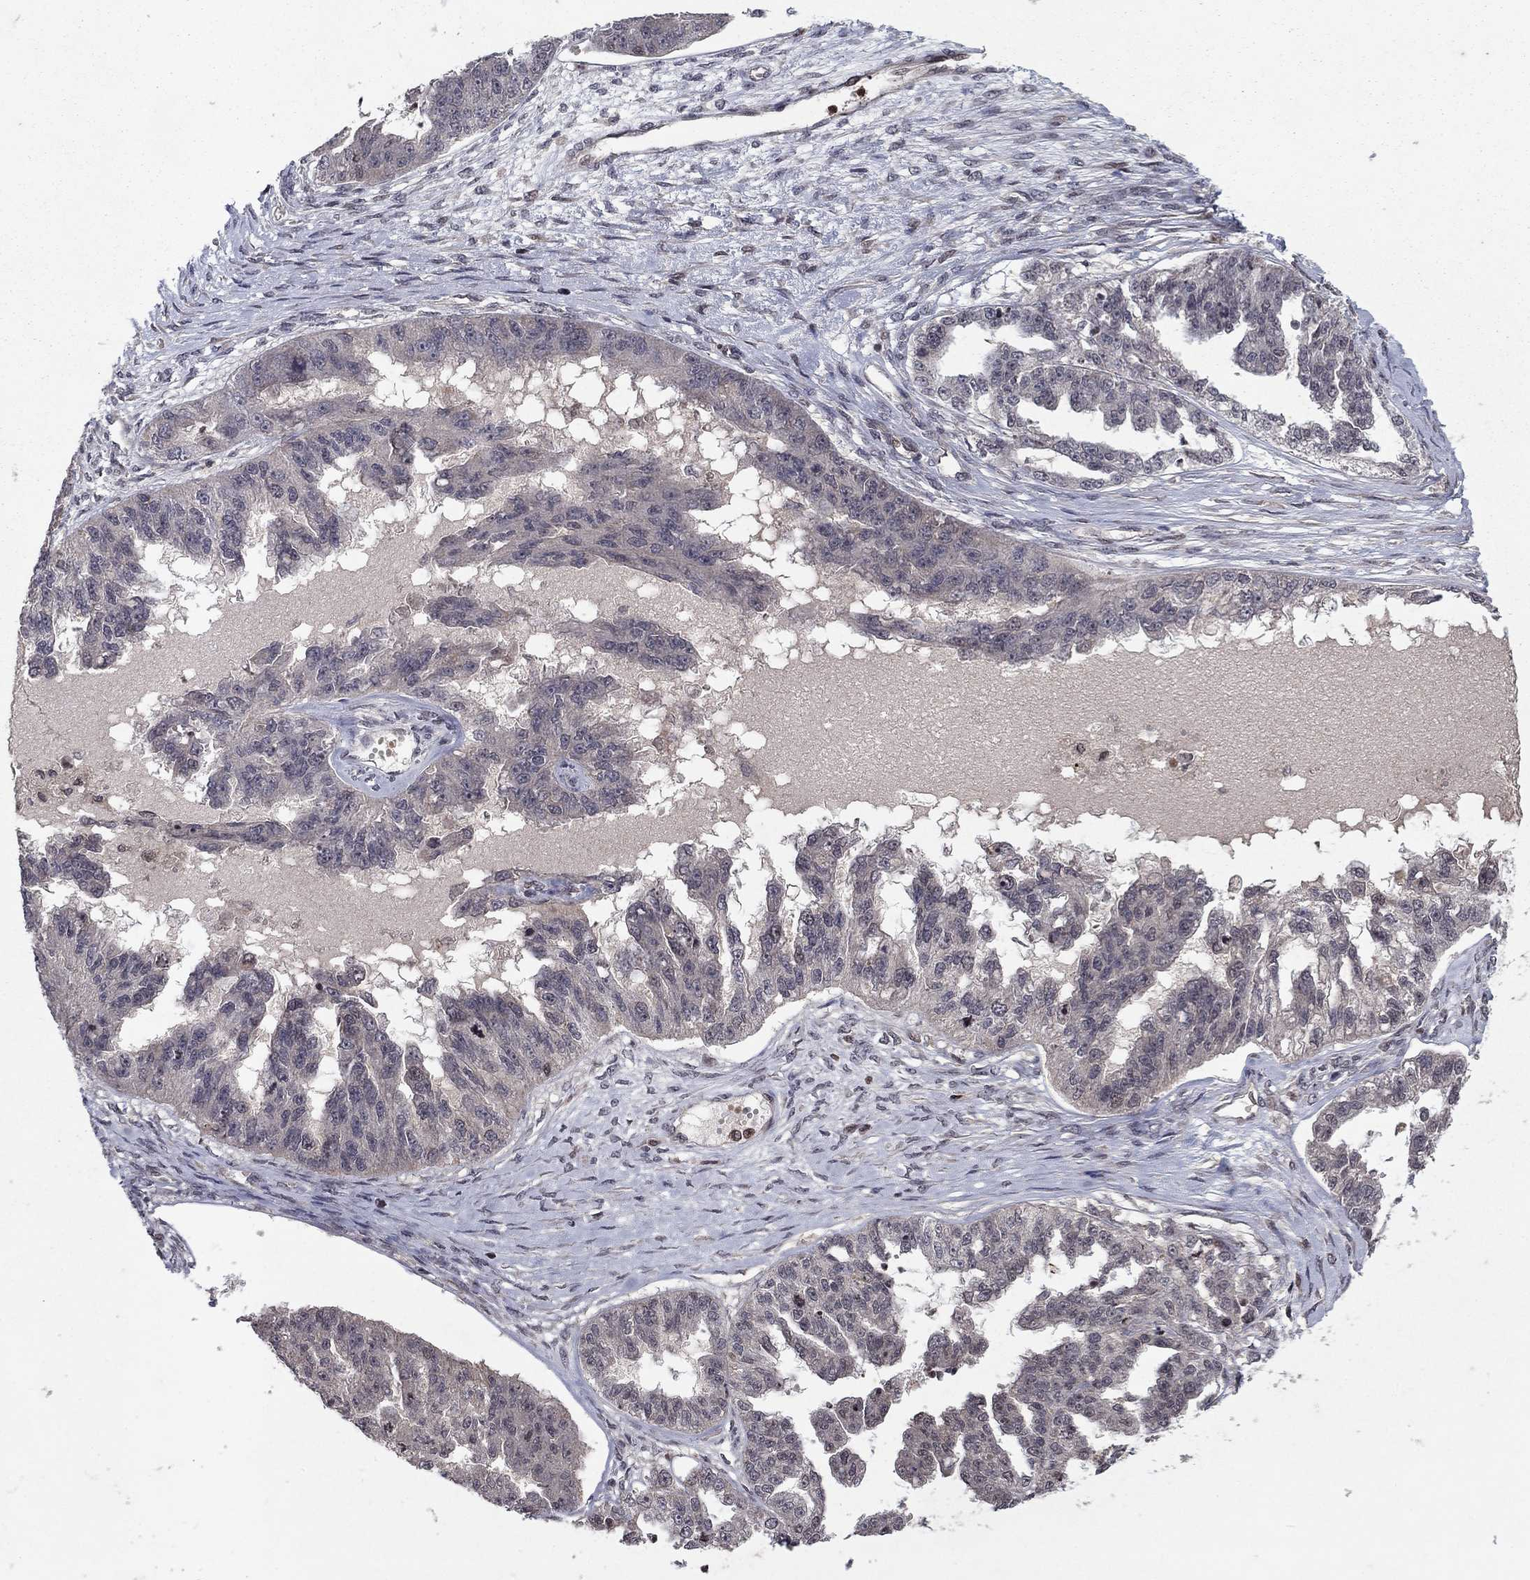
{"staining": {"intensity": "negative", "quantity": "none", "location": "none"}, "tissue": "ovarian cancer", "cell_type": "Tumor cells", "image_type": "cancer", "snomed": [{"axis": "morphology", "description": "Cystadenocarcinoma, serous, NOS"}, {"axis": "topography", "description": "Ovary"}], "caption": "Protein analysis of ovarian cancer displays no significant expression in tumor cells. Brightfield microscopy of immunohistochemistry (IHC) stained with DAB (3,3'-diaminobenzidine) (brown) and hematoxylin (blue), captured at high magnification.", "gene": "SORBS1", "patient": {"sex": "female", "age": 58}}